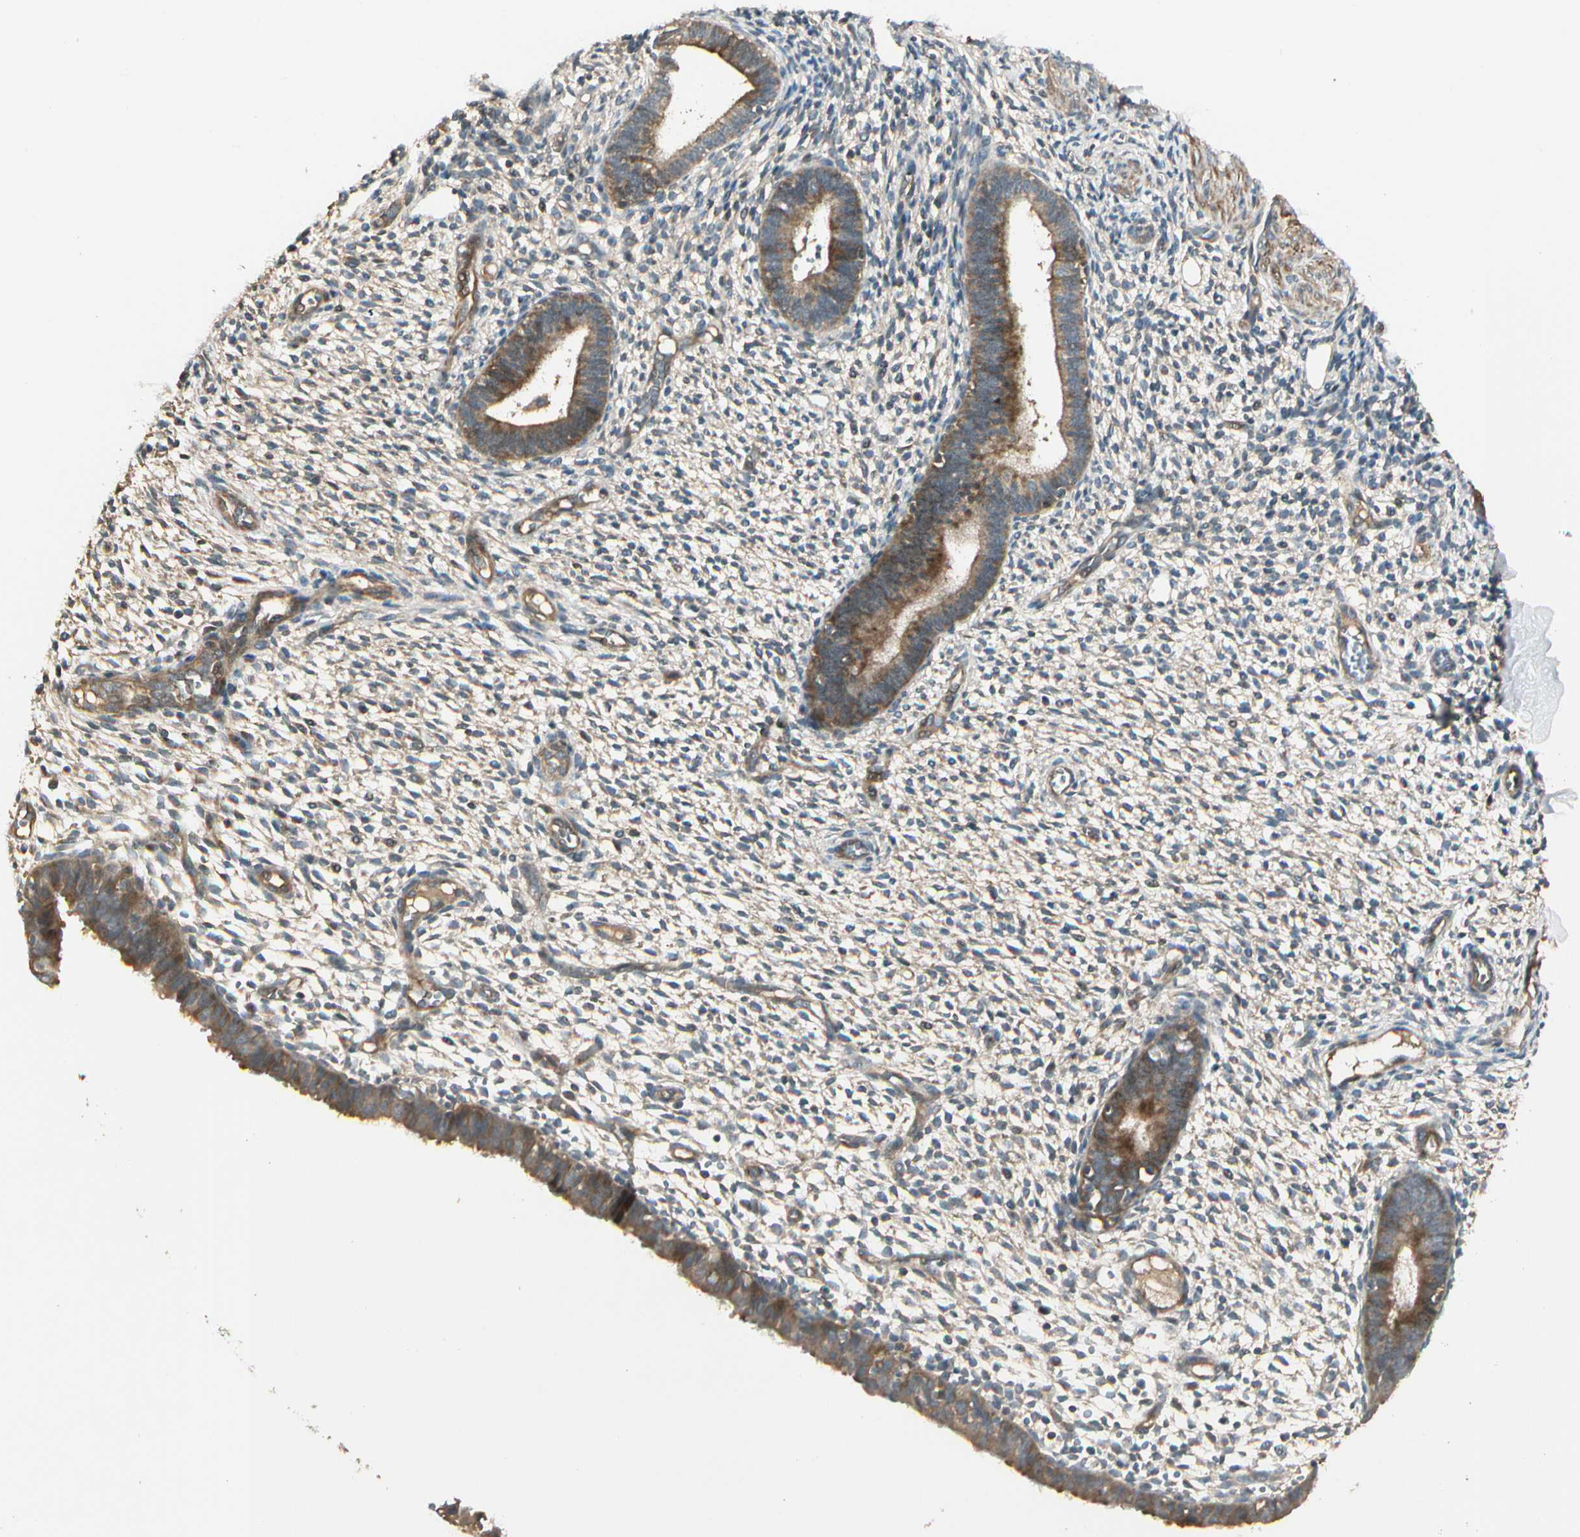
{"staining": {"intensity": "weak", "quantity": "<25%", "location": "cytoplasmic/membranous"}, "tissue": "endometrium", "cell_type": "Cells in endometrial stroma", "image_type": "normal", "snomed": [{"axis": "morphology", "description": "Normal tissue, NOS"}, {"axis": "topography", "description": "Endometrium"}], "caption": "Immunohistochemistry image of benign endometrium: human endometrium stained with DAB reveals no significant protein positivity in cells in endometrial stroma.", "gene": "ACVR1", "patient": {"sex": "female", "age": 61}}